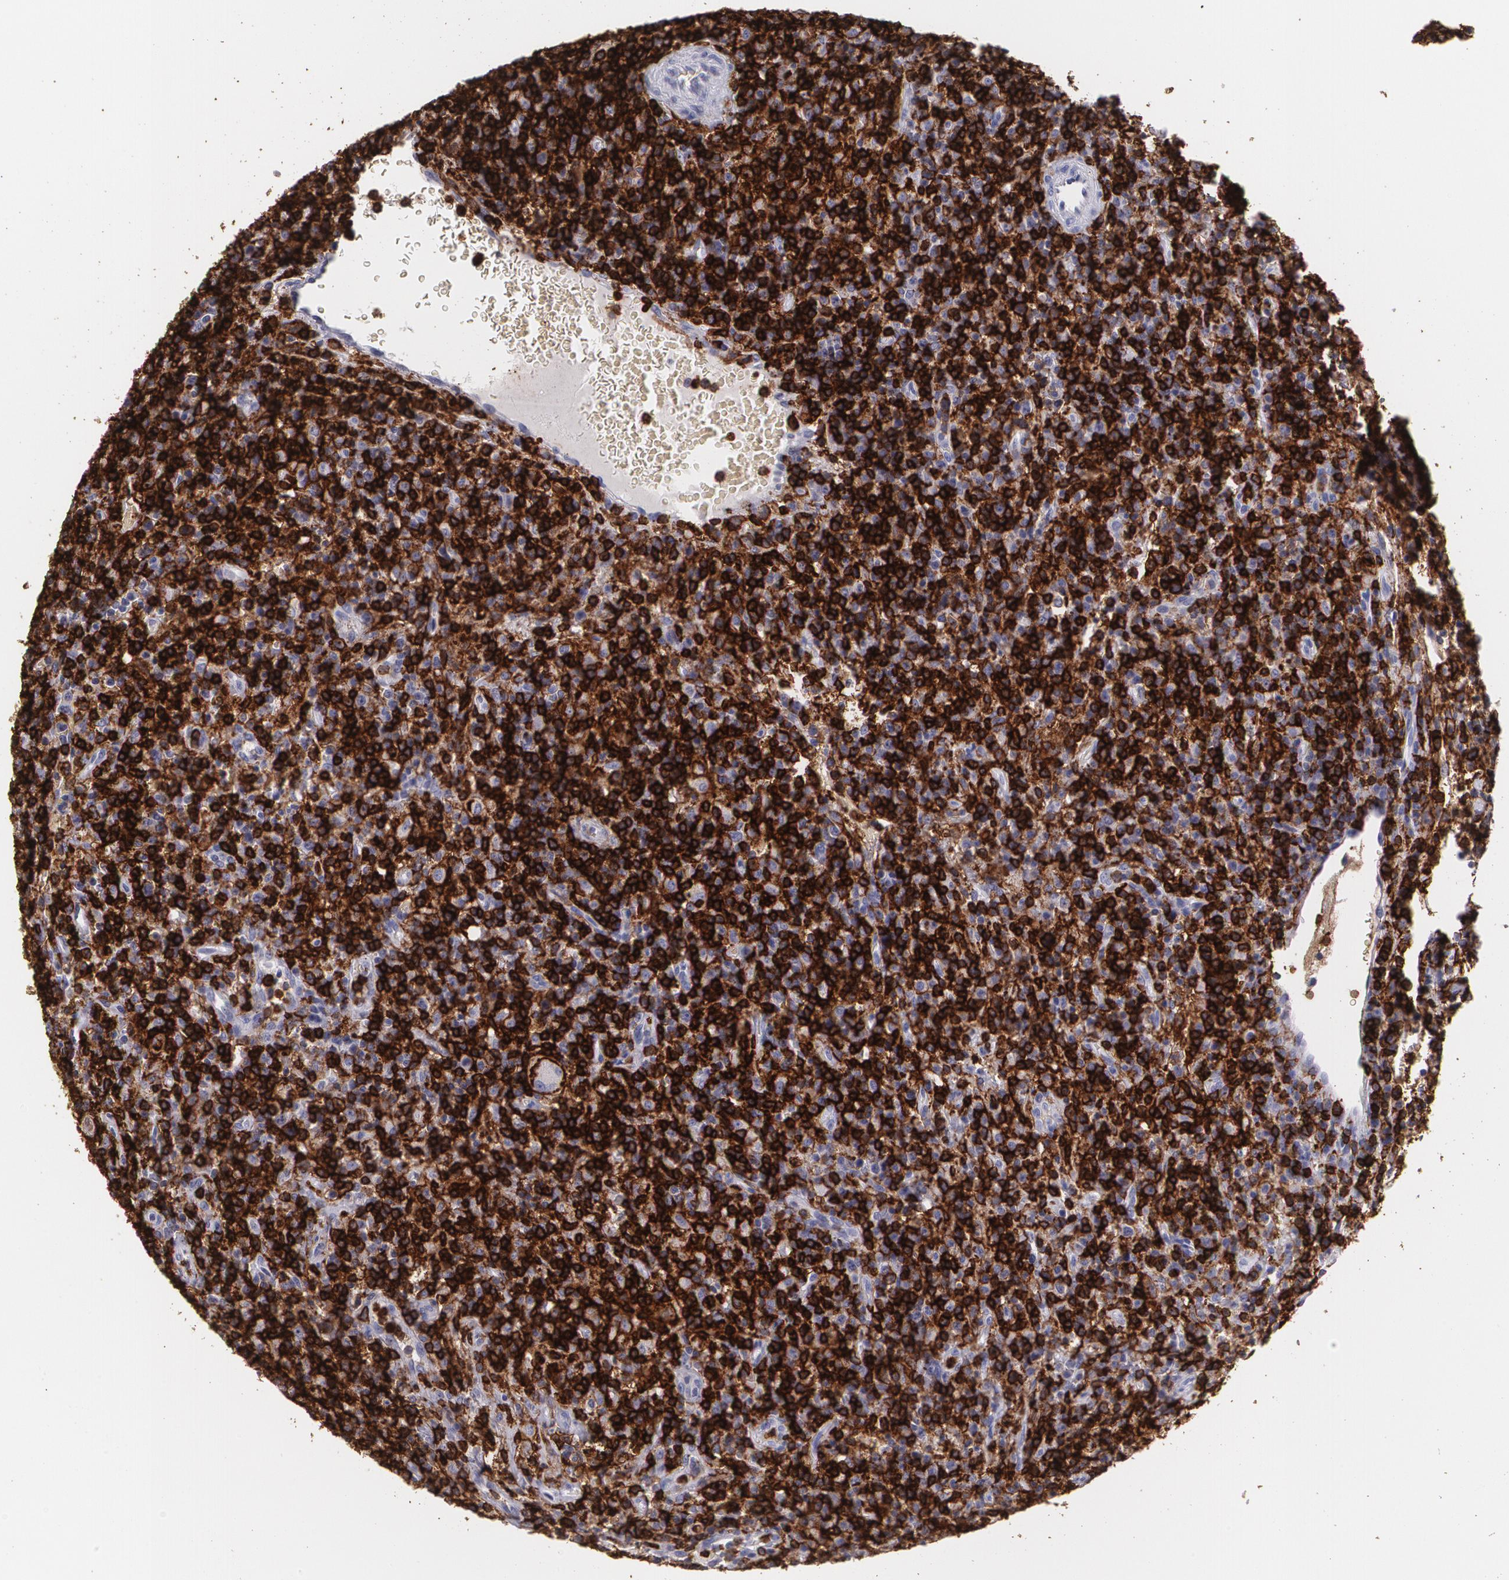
{"staining": {"intensity": "negative", "quantity": "none", "location": "none"}, "tissue": "lymphoma", "cell_type": "Tumor cells", "image_type": "cancer", "snomed": [{"axis": "morphology", "description": "Hodgkin's disease, NOS"}, {"axis": "topography", "description": "Lymph node"}], "caption": "The immunohistochemistry (IHC) image has no significant positivity in tumor cells of lymphoma tissue. Brightfield microscopy of IHC stained with DAB (brown) and hematoxylin (blue), captured at high magnification.", "gene": "PTPRC", "patient": {"sex": "male", "age": 65}}